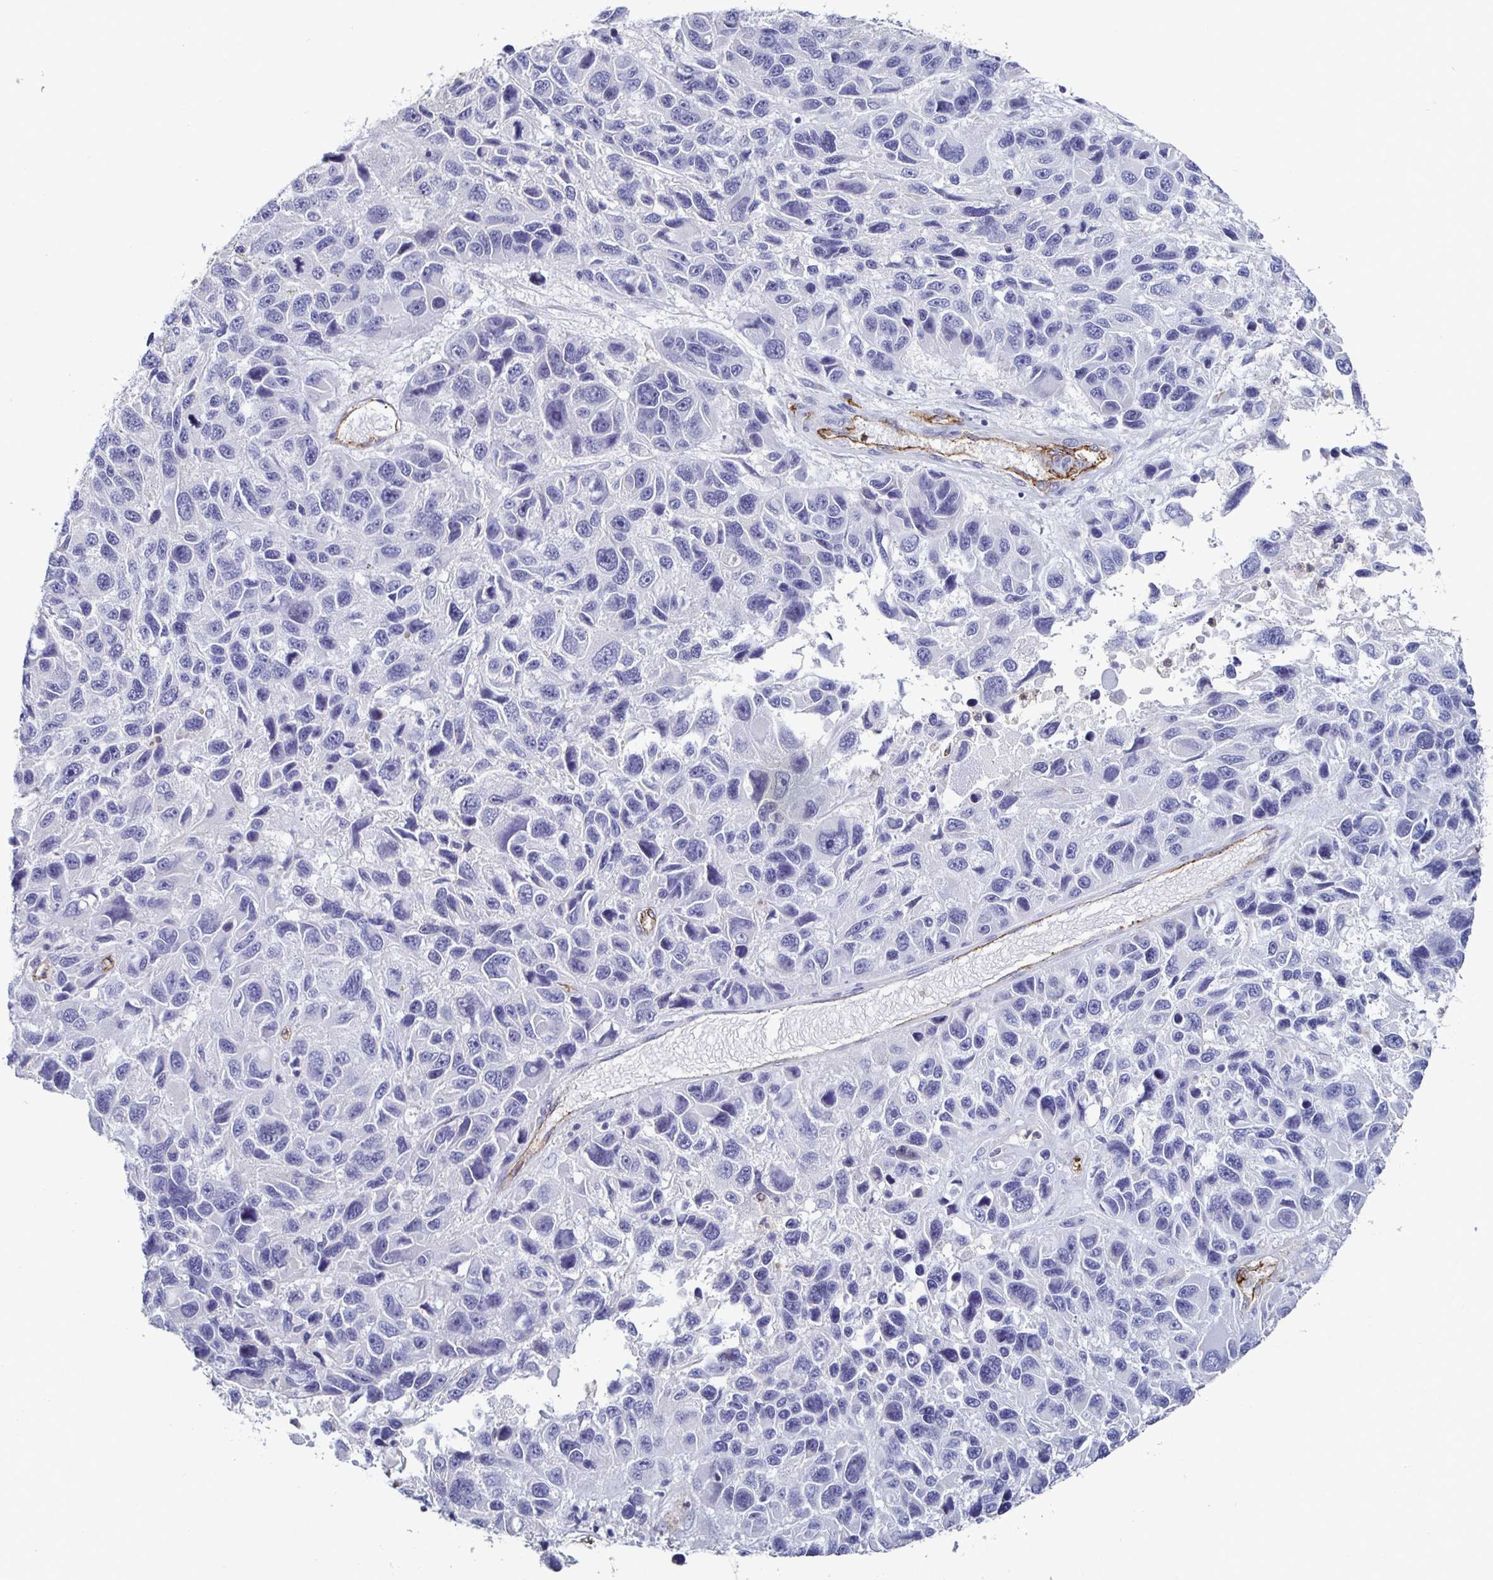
{"staining": {"intensity": "negative", "quantity": "none", "location": "none"}, "tissue": "melanoma", "cell_type": "Tumor cells", "image_type": "cancer", "snomed": [{"axis": "morphology", "description": "Malignant melanoma, NOS"}, {"axis": "topography", "description": "Skin"}], "caption": "The immunohistochemistry (IHC) micrograph has no significant expression in tumor cells of malignant melanoma tissue.", "gene": "ACSBG2", "patient": {"sex": "male", "age": 53}}